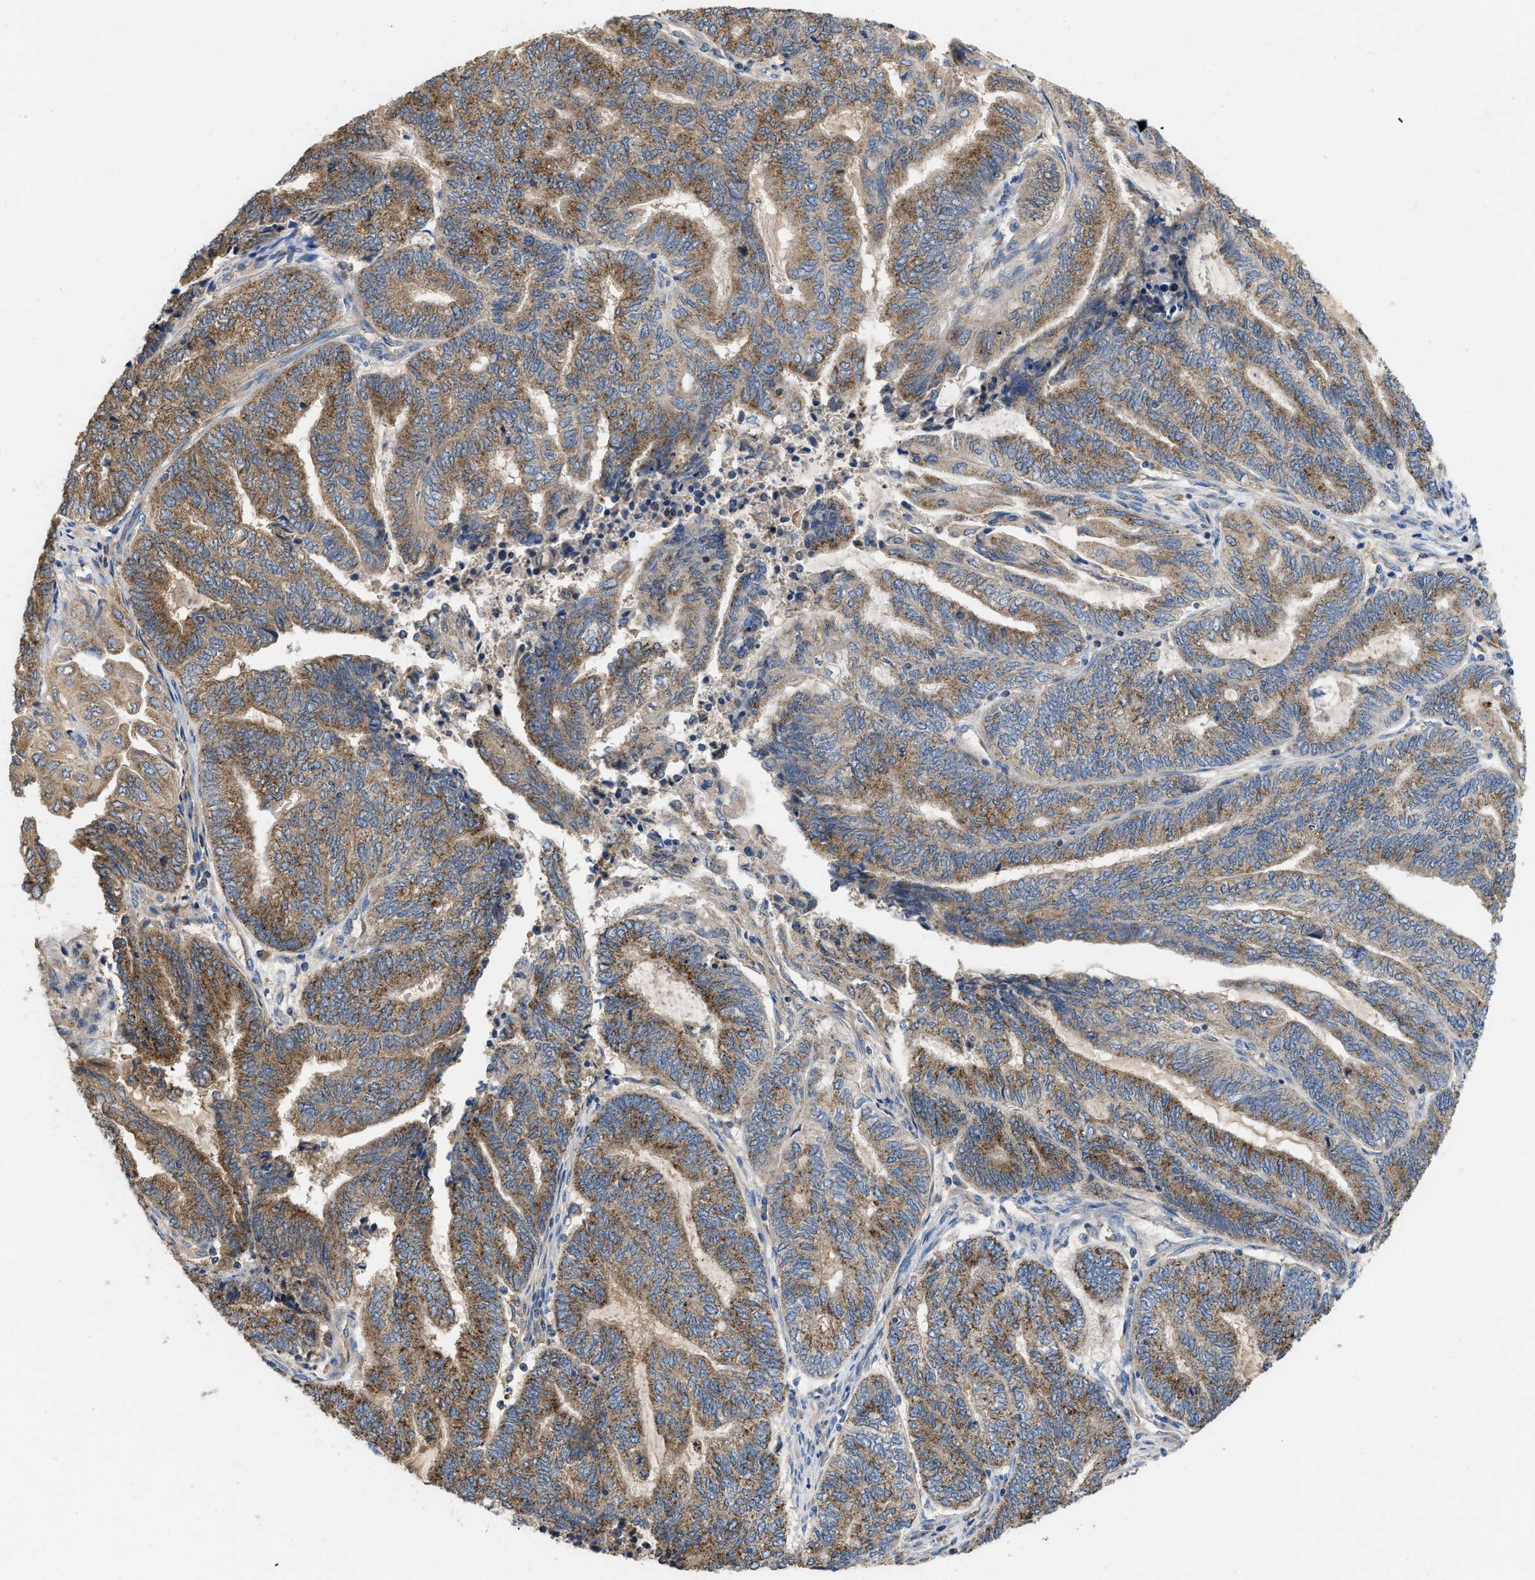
{"staining": {"intensity": "moderate", "quantity": ">75%", "location": "cytoplasmic/membranous"}, "tissue": "endometrial cancer", "cell_type": "Tumor cells", "image_type": "cancer", "snomed": [{"axis": "morphology", "description": "Adenocarcinoma, NOS"}, {"axis": "topography", "description": "Uterus"}, {"axis": "topography", "description": "Endometrium"}], "caption": "The histopathology image demonstrates staining of endometrial cancer (adenocarcinoma), revealing moderate cytoplasmic/membranous protein positivity (brown color) within tumor cells.", "gene": "RNF216", "patient": {"sex": "female", "age": 70}}